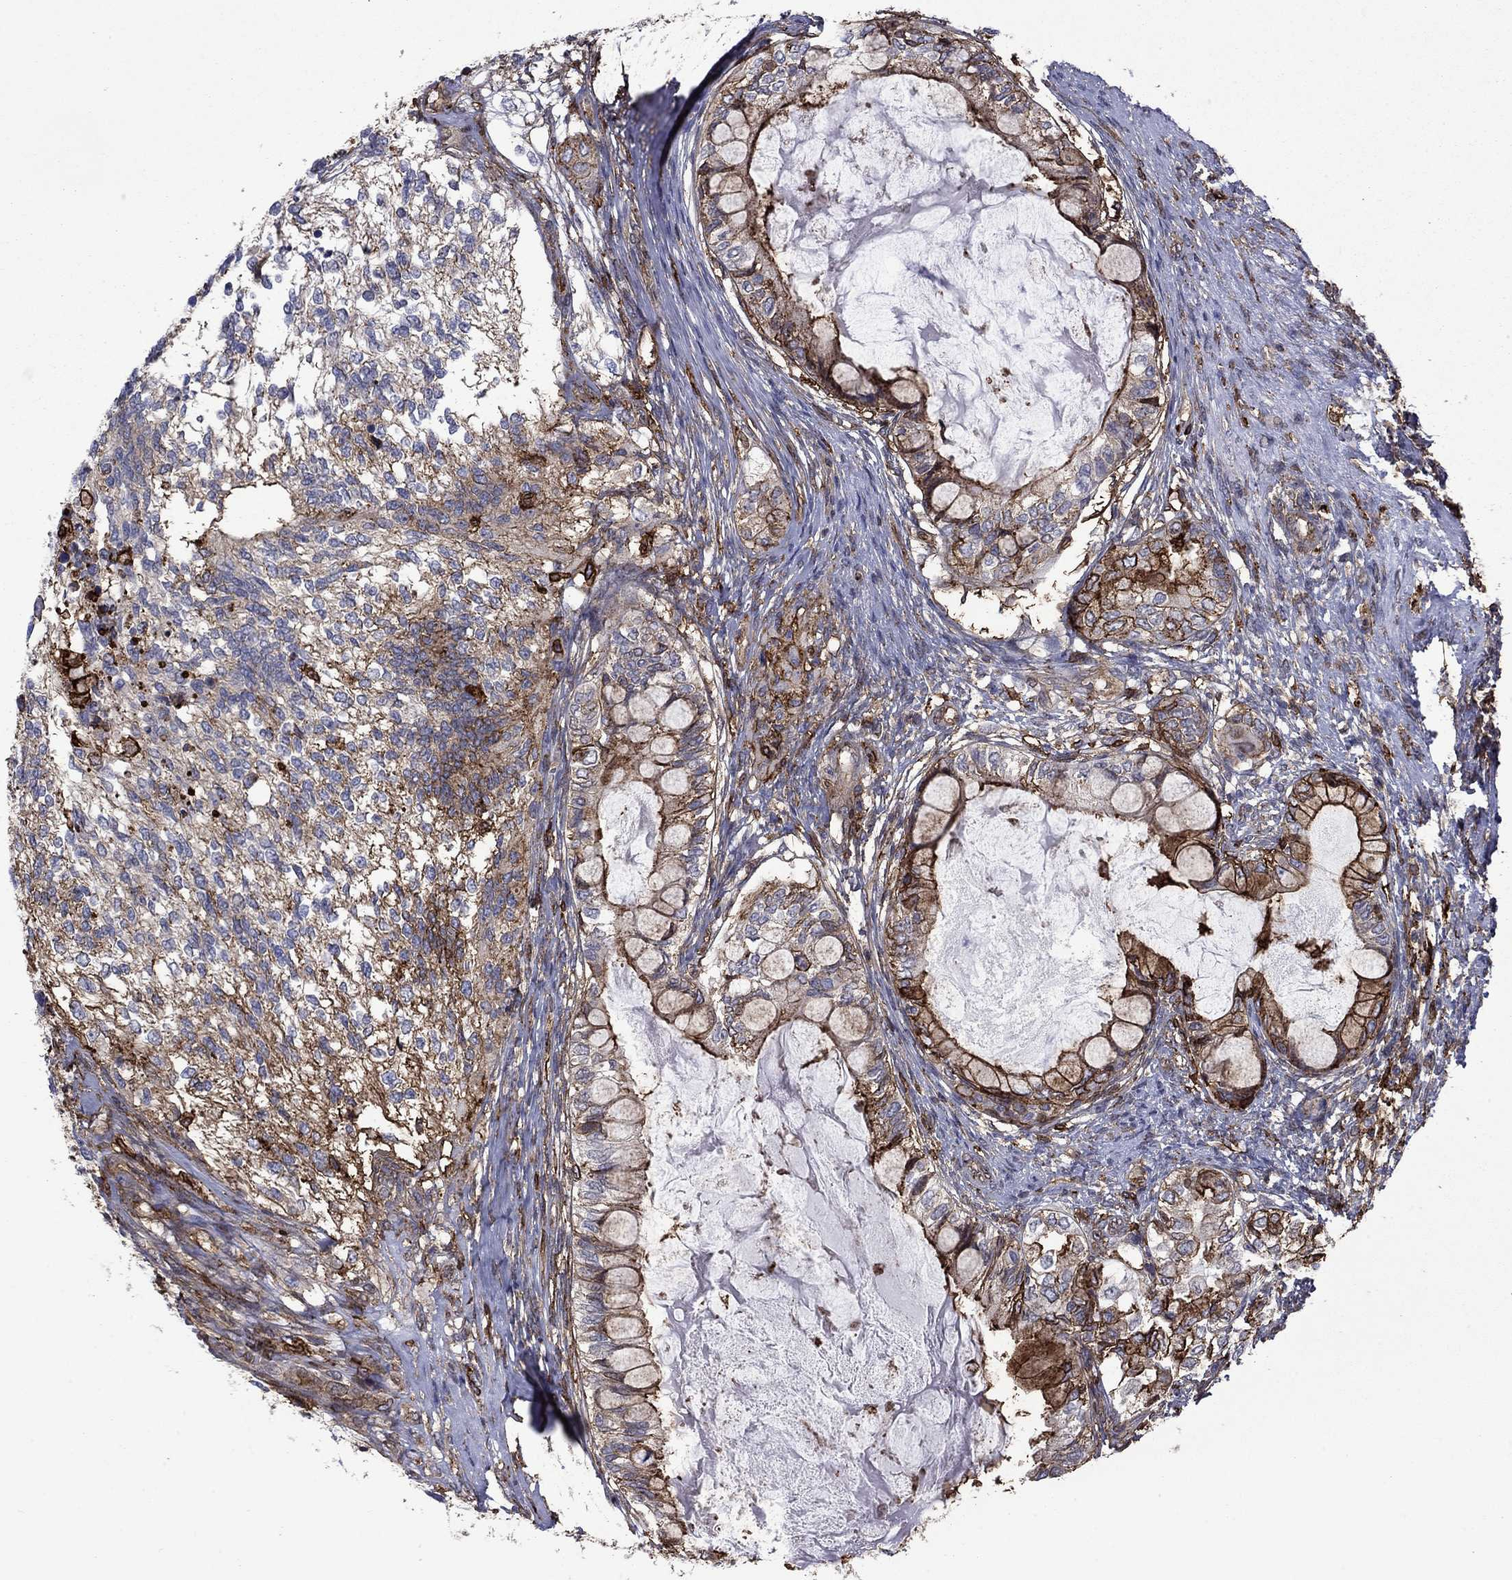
{"staining": {"intensity": "strong", "quantity": "25%-75%", "location": "cytoplasmic/membranous"}, "tissue": "testis cancer", "cell_type": "Tumor cells", "image_type": "cancer", "snomed": [{"axis": "morphology", "description": "Seminoma, NOS"}, {"axis": "morphology", "description": "Carcinoma, Embryonal, NOS"}, {"axis": "topography", "description": "Testis"}], "caption": "This is an image of IHC staining of testis seminoma, which shows strong staining in the cytoplasmic/membranous of tumor cells.", "gene": "PLAU", "patient": {"sex": "male", "age": 41}}